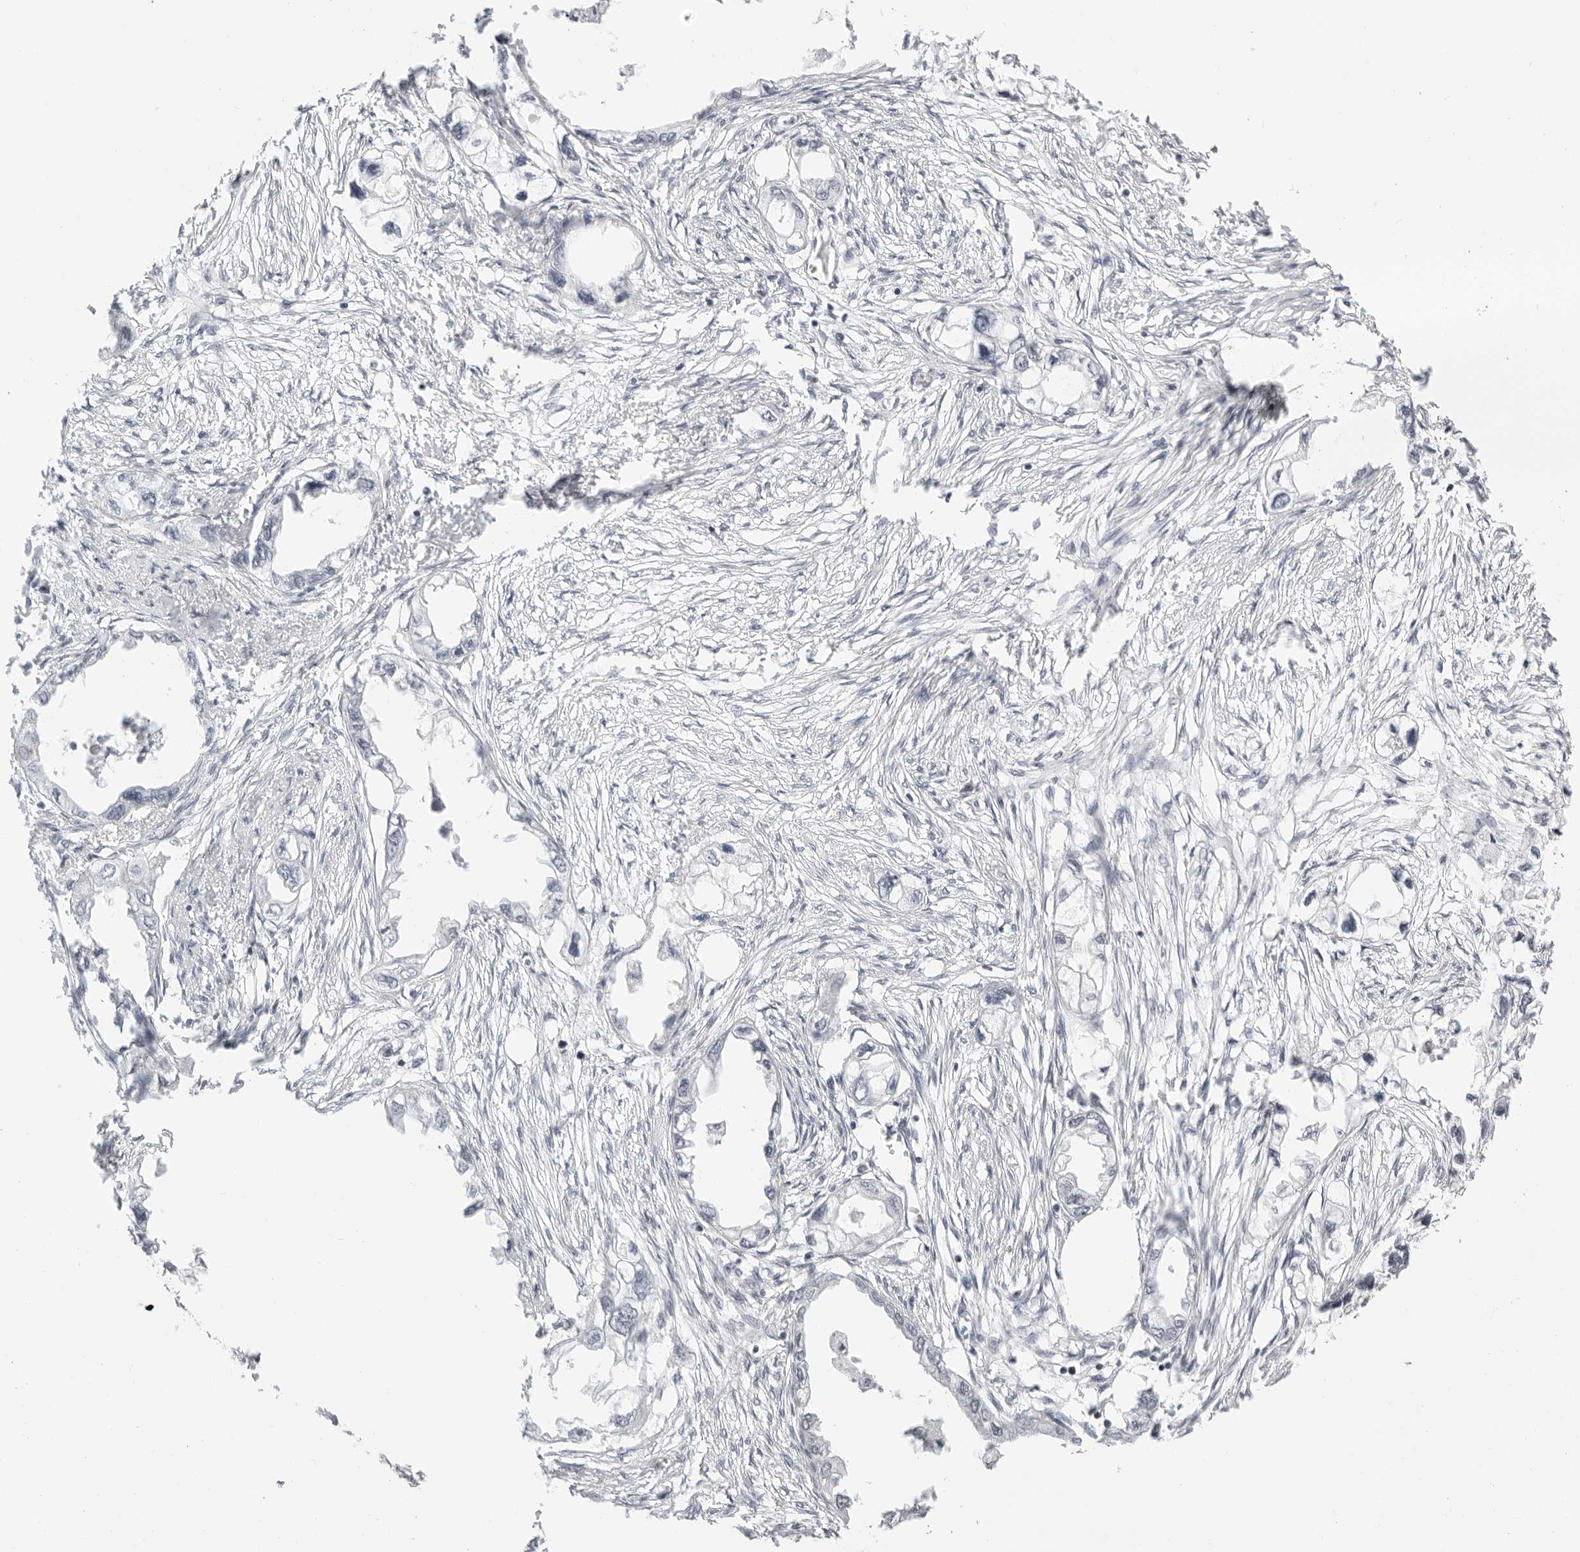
{"staining": {"intensity": "negative", "quantity": "none", "location": "none"}, "tissue": "endometrial cancer", "cell_type": "Tumor cells", "image_type": "cancer", "snomed": [{"axis": "morphology", "description": "Adenocarcinoma, NOS"}, {"axis": "morphology", "description": "Adenocarcinoma, metastatic, NOS"}, {"axis": "topography", "description": "Adipose tissue"}, {"axis": "topography", "description": "Endometrium"}], "caption": "Tumor cells are negative for brown protein staining in endometrial cancer (adenocarcinoma). The staining is performed using DAB (3,3'-diaminobenzidine) brown chromogen with nuclei counter-stained in using hematoxylin.", "gene": "MSH6", "patient": {"sex": "female", "age": 67}}